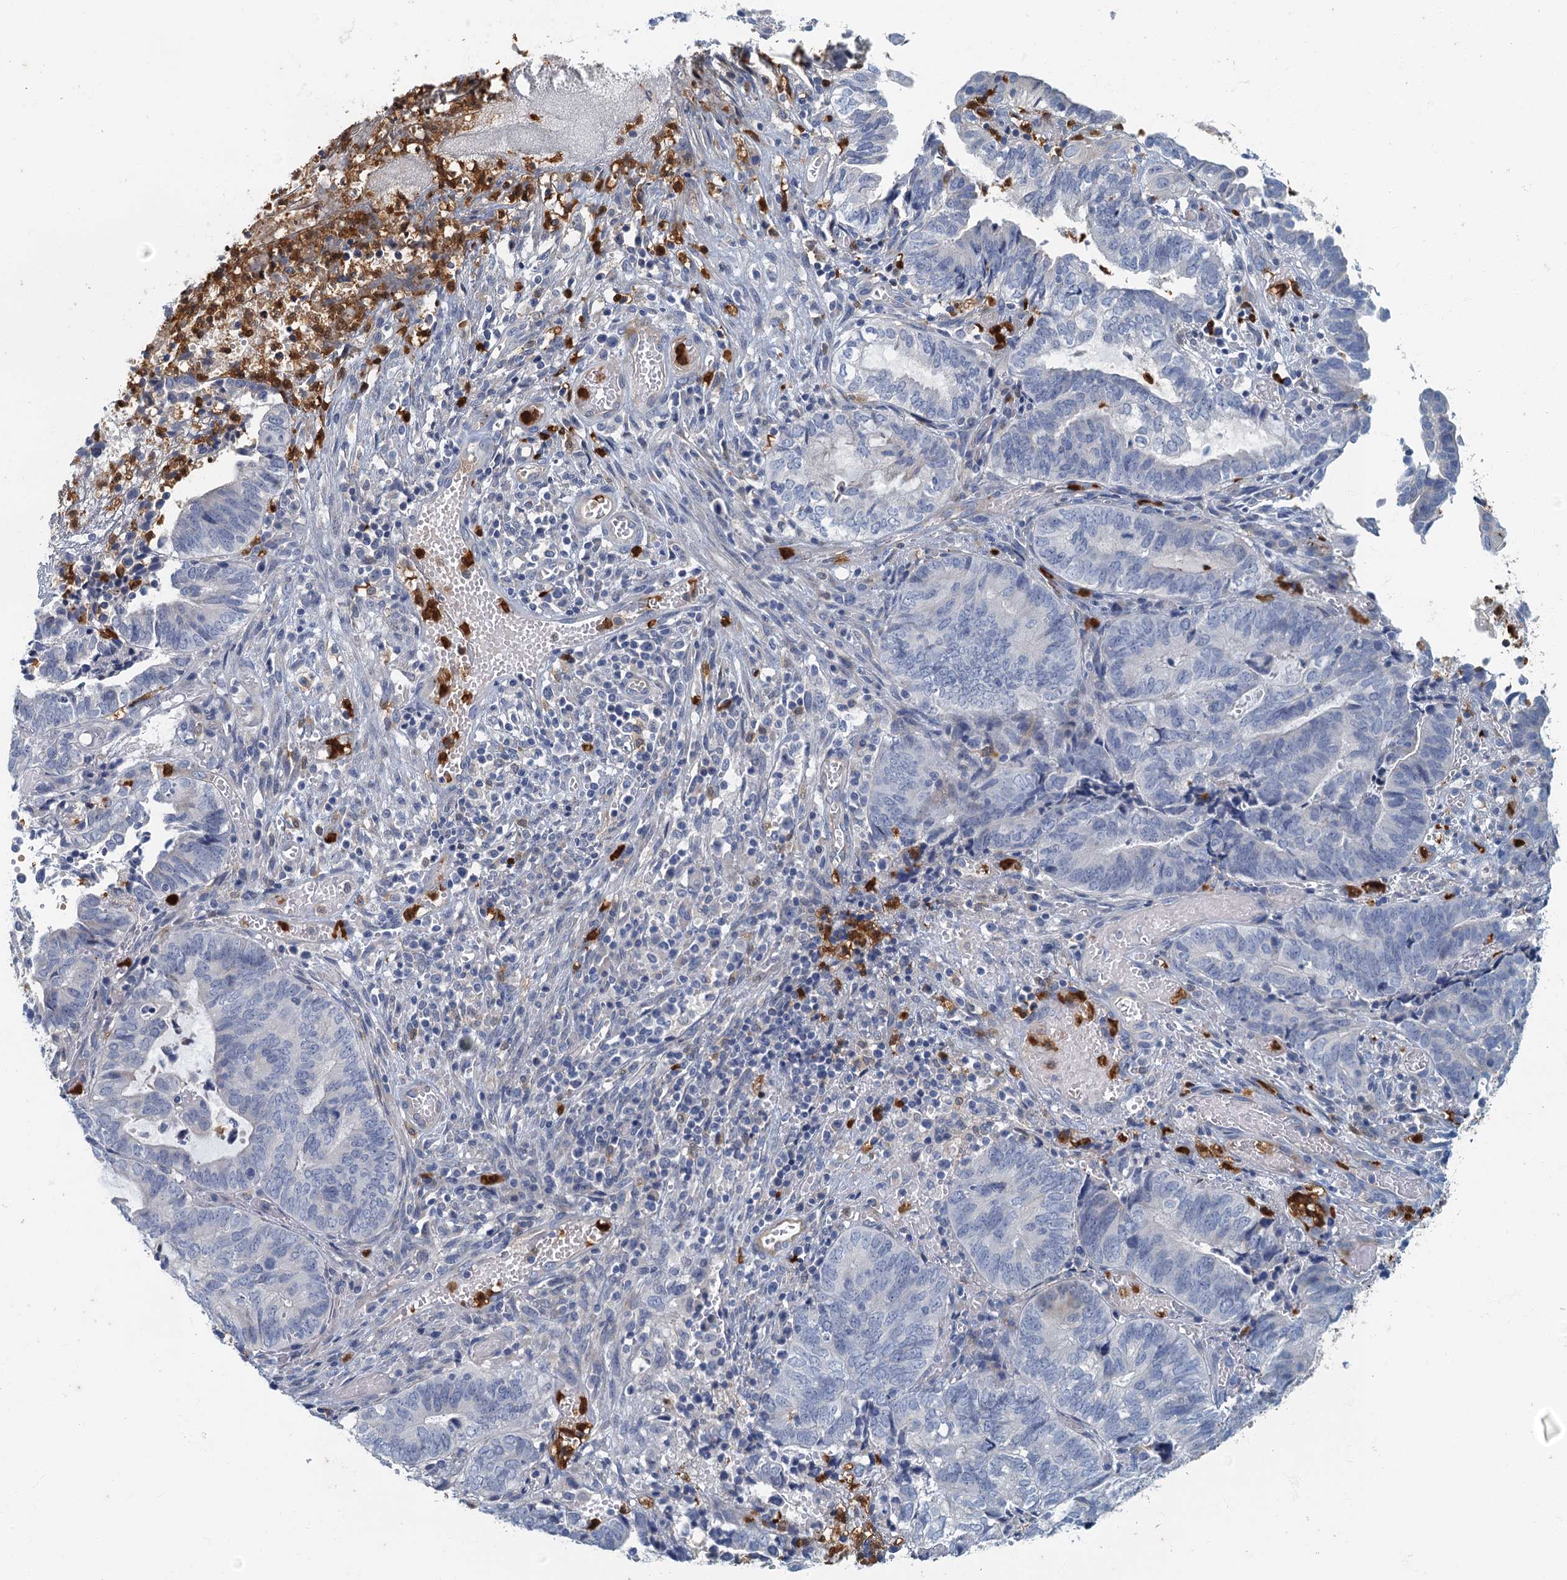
{"staining": {"intensity": "negative", "quantity": "none", "location": "none"}, "tissue": "endometrial cancer", "cell_type": "Tumor cells", "image_type": "cancer", "snomed": [{"axis": "morphology", "description": "Adenocarcinoma, NOS"}, {"axis": "topography", "description": "Uterus"}, {"axis": "topography", "description": "Endometrium"}], "caption": "The image reveals no significant staining in tumor cells of adenocarcinoma (endometrial).", "gene": "ANKDD1A", "patient": {"sex": "female", "age": 70}}